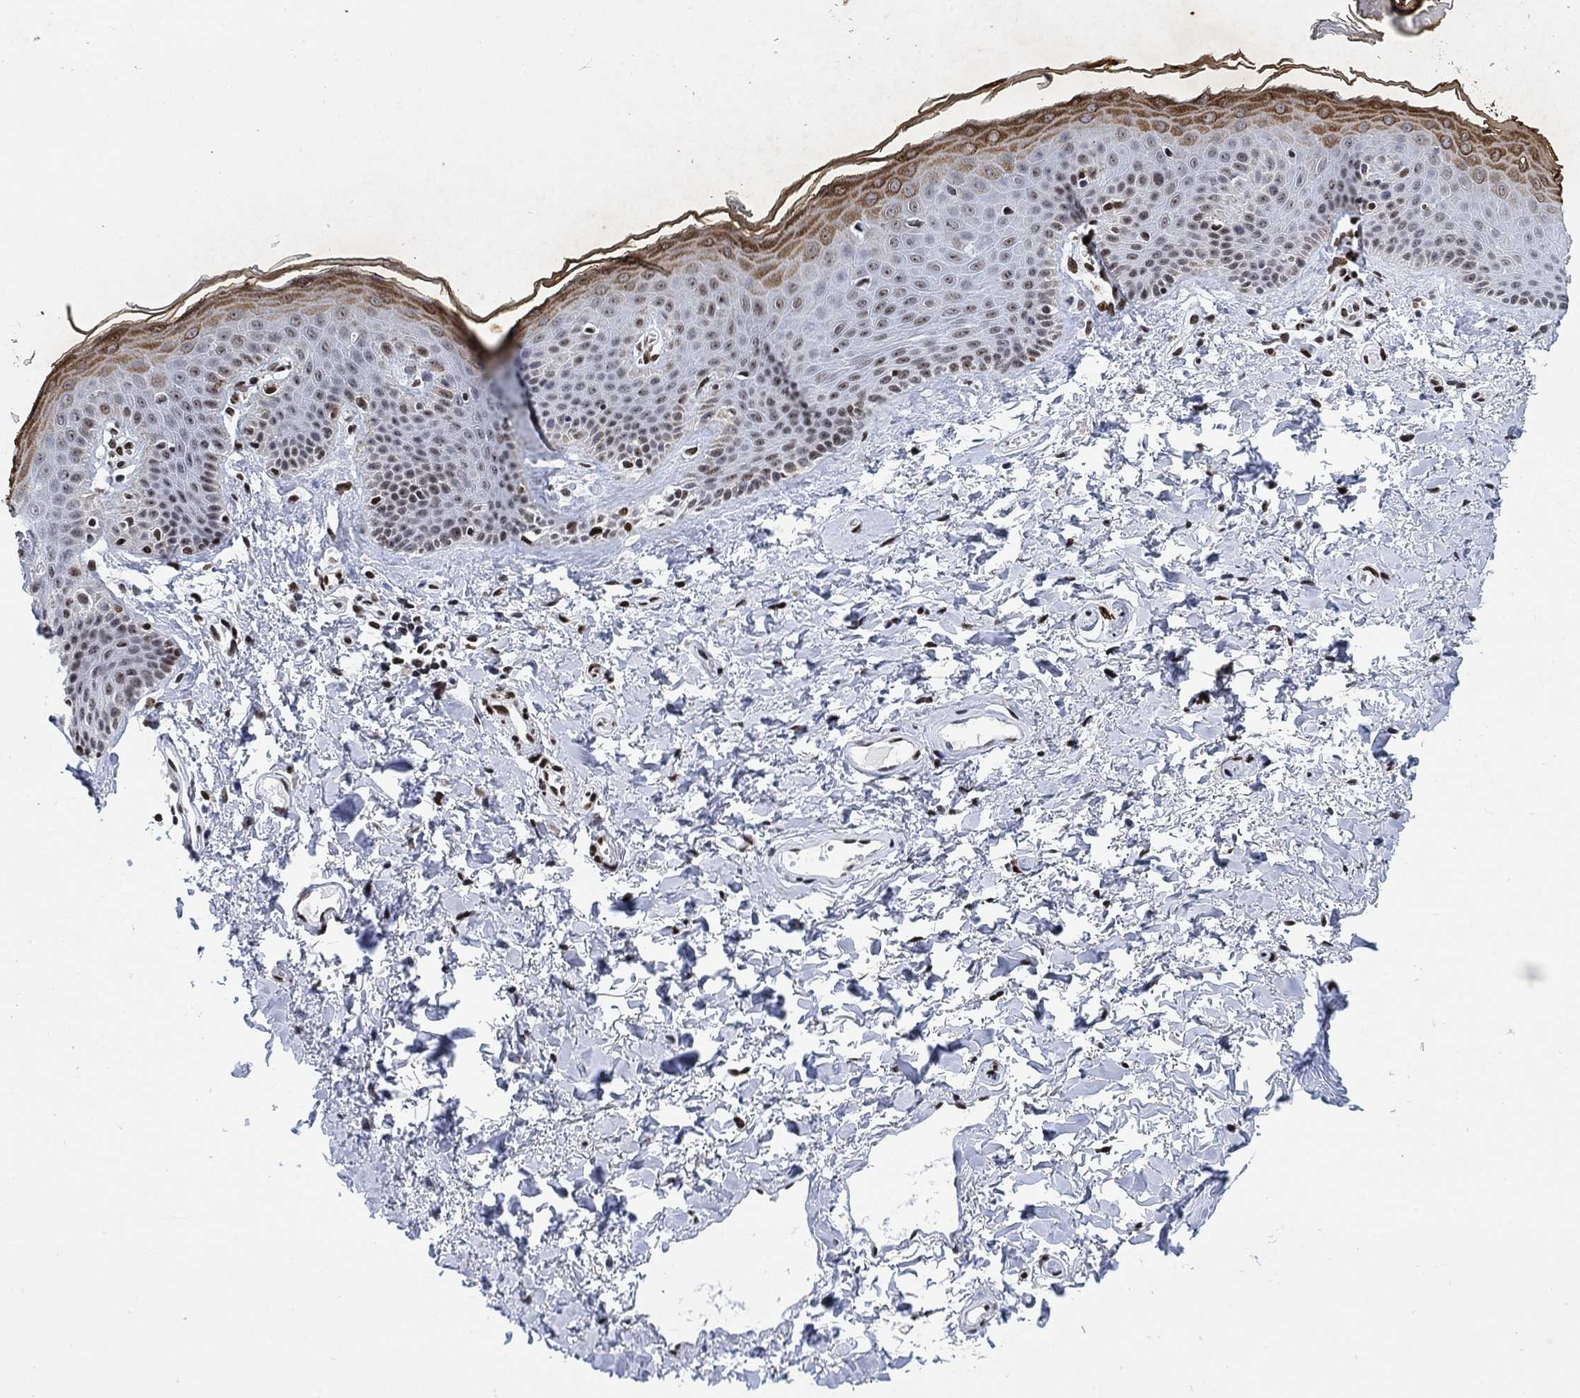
{"staining": {"intensity": "moderate", "quantity": "25%-75%", "location": "cytoplasmic/membranous,nuclear"}, "tissue": "vagina", "cell_type": "Squamous epithelial cells", "image_type": "normal", "snomed": [{"axis": "morphology", "description": "Normal tissue, NOS"}, {"axis": "topography", "description": "Vagina"}], "caption": "A micrograph of human vagina stained for a protein demonstrates moderate cytoplasmic/membranous,nuclear brown staining in squamous epithelial cells.", "gene": "H1", "patient": {"sex": "female", "age": 66}}